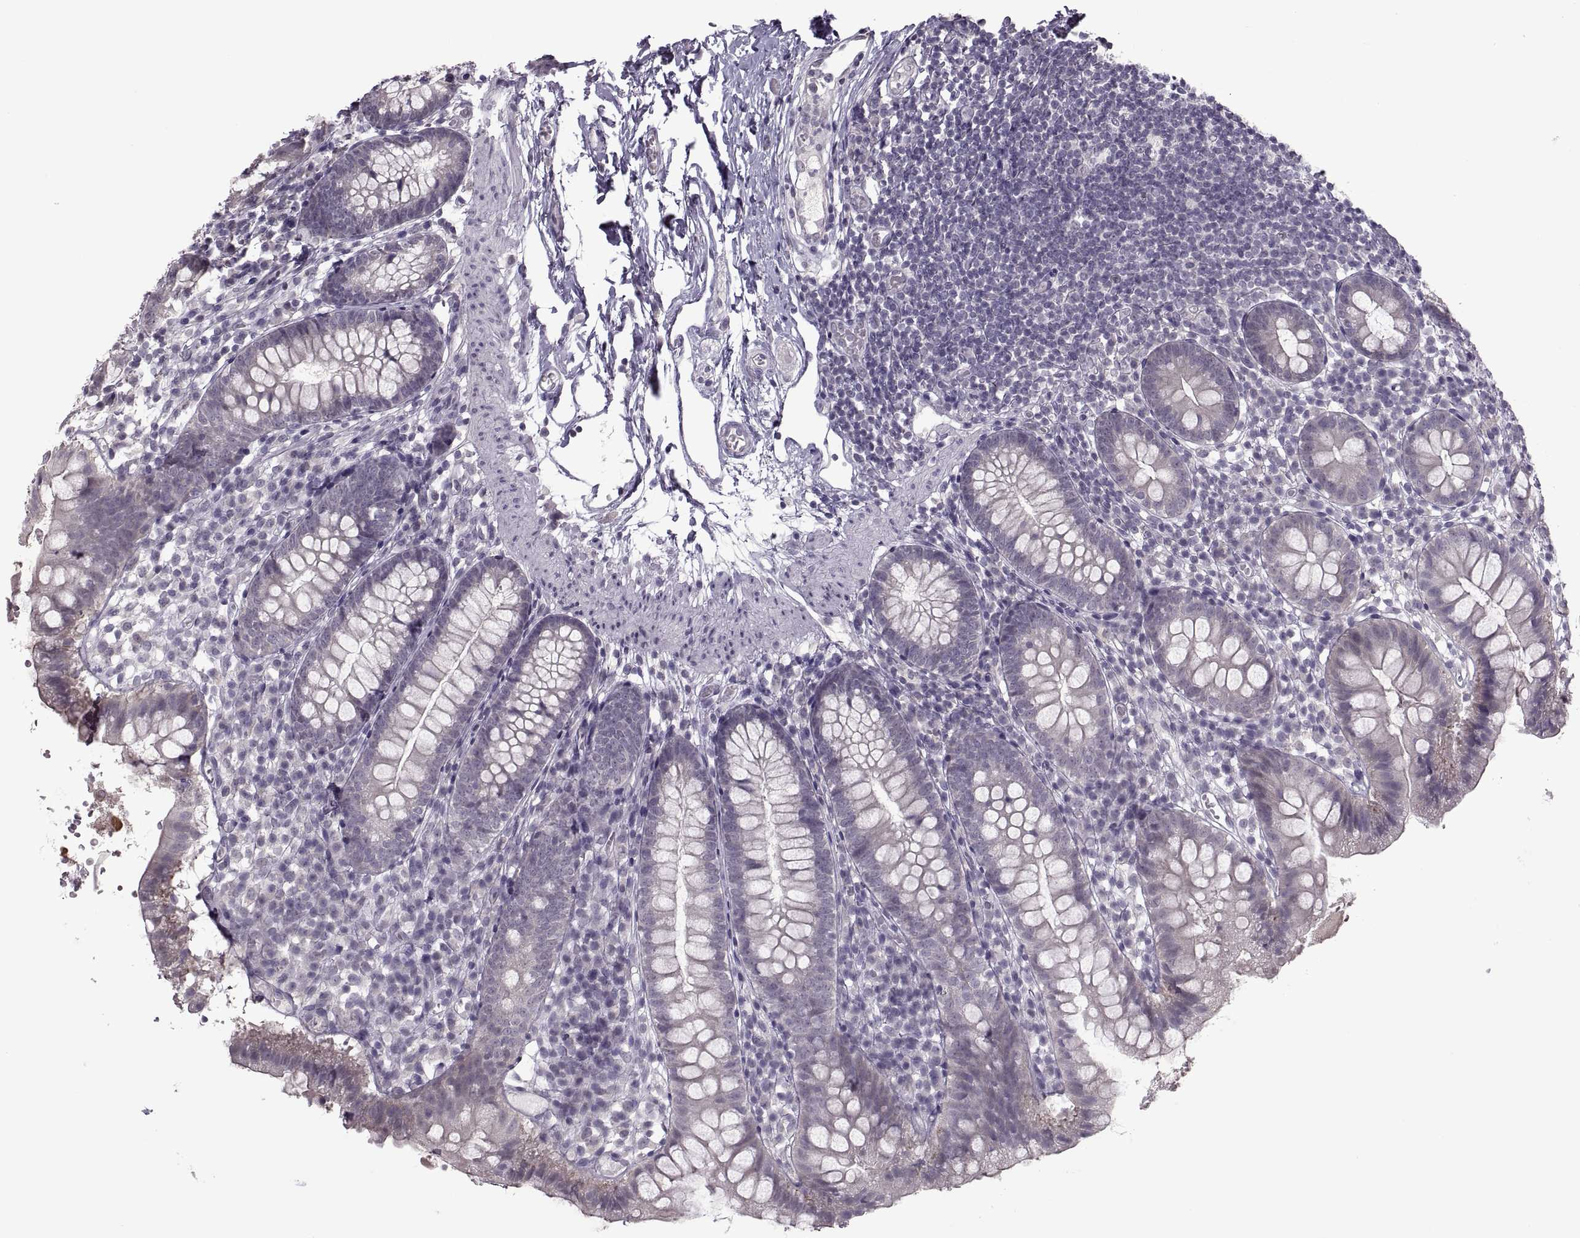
{"staining": {"intensity": "negative", "quantity": "none", "location": "none"}, "tissue": "small intestine", "cell_type": "Glandular cells", "image_type": "normal", "snomed": [{"axis": "morphology", "description": "Normal tissue, NOS"}, {"axis": "topography", "description": "Small intestine"}], "caption": "IHC of benign human small intestine displays no staining in glandular cells. (DAB immunohistochemistry (IHC) with hematoxylin counter stain).", "gene": "MGAT4D", "patient": {"sex": "female", "age": 90}}